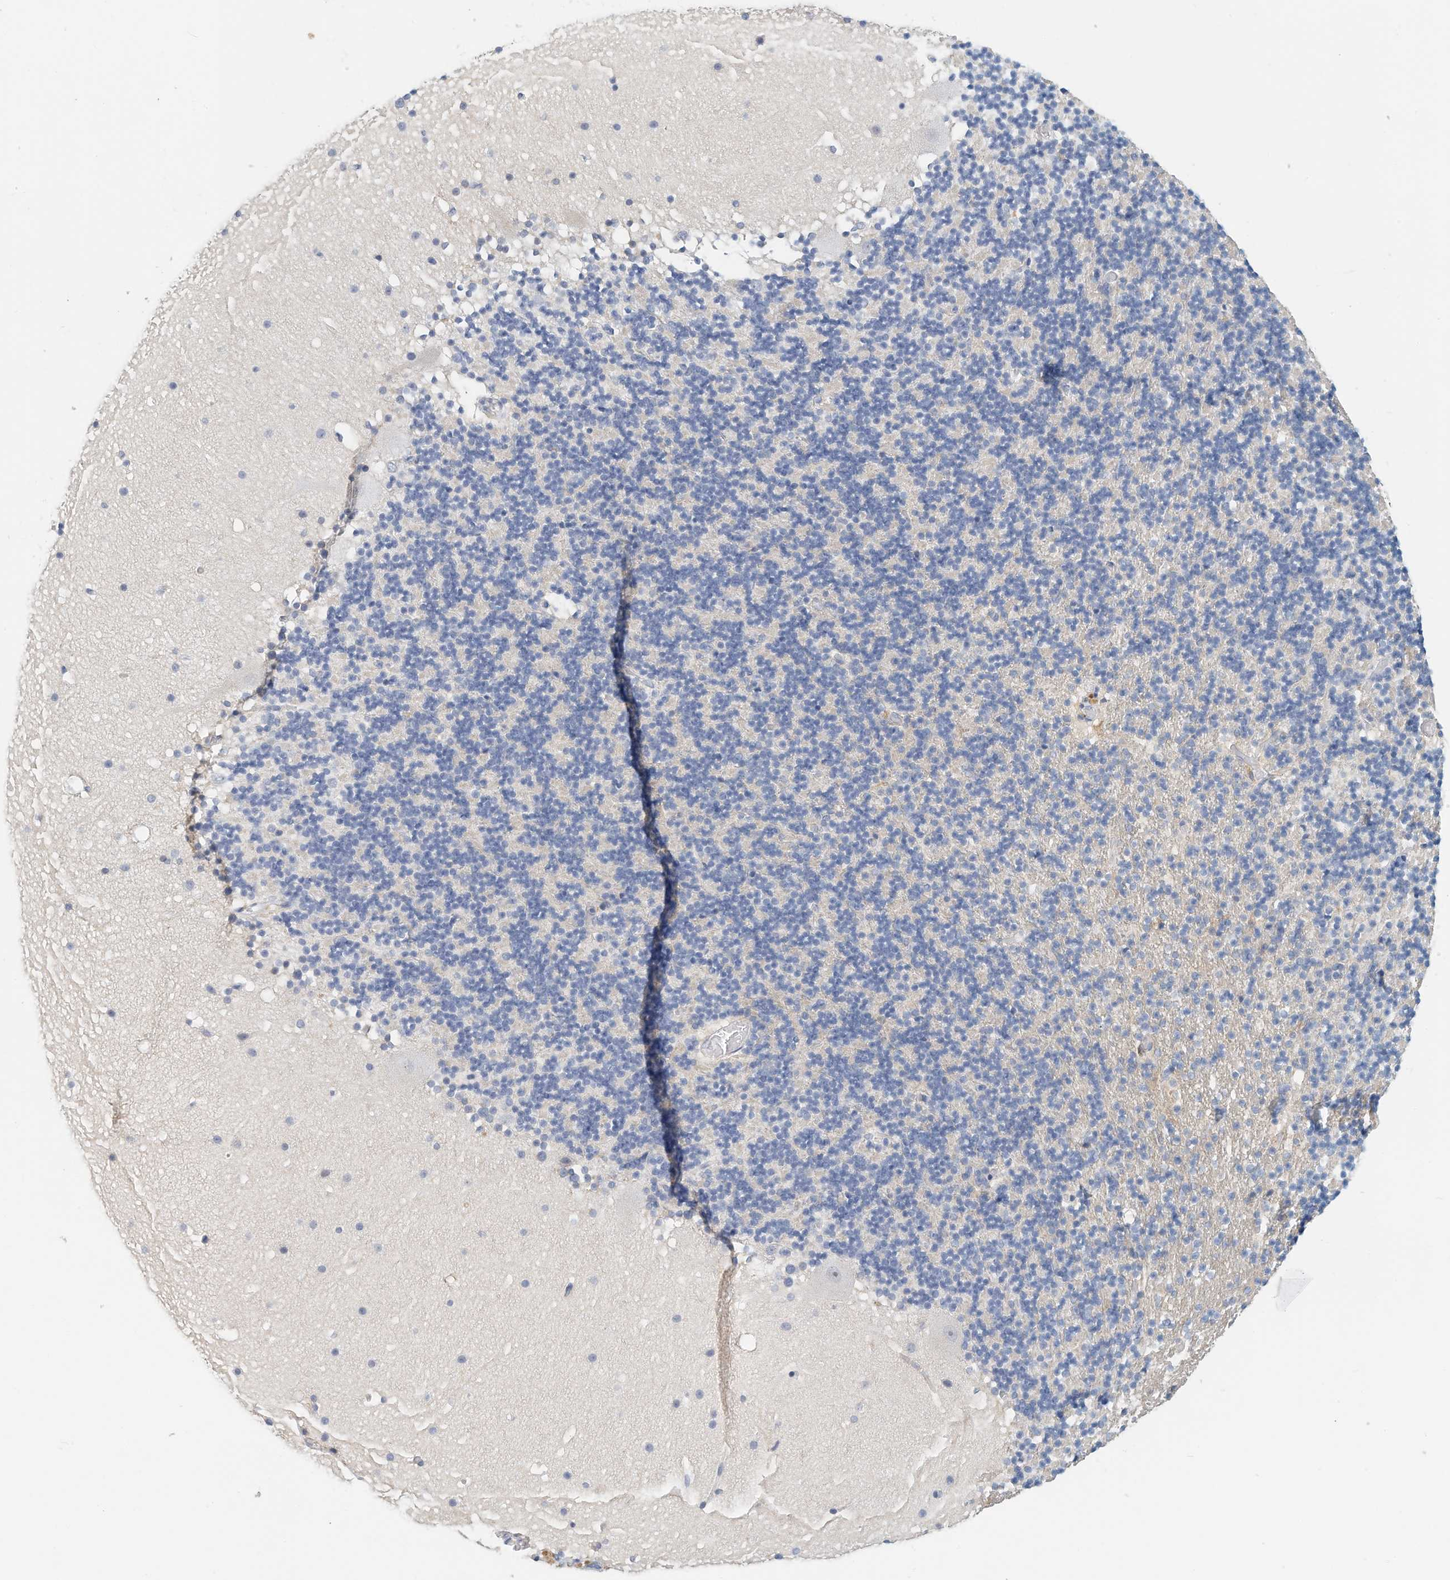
{"staining": {"intensity": "negative", "quantity": "none", "location": "none"}, "tissue": "cerebellum", "cell_type": "Cells in granular layer", "image_type": "normal", "snomed": [{"axis": "morphology", "description": "Normal tissue, NOS"}, {"axis": "topography", "description": "Cerebellum"}], "caption": "This is a micrograph of IHC staining of benign cerebellum, which shows no positivity in cells in granular layer. (Stains: DAB (3,3'-diaminobenzidine) IHC with hematoxylin counter stain, Microscopy: brightfield microscopy at high magnification).", "gene": "ARHGAP28", "patient": {"sex": "male", "age": 57}}